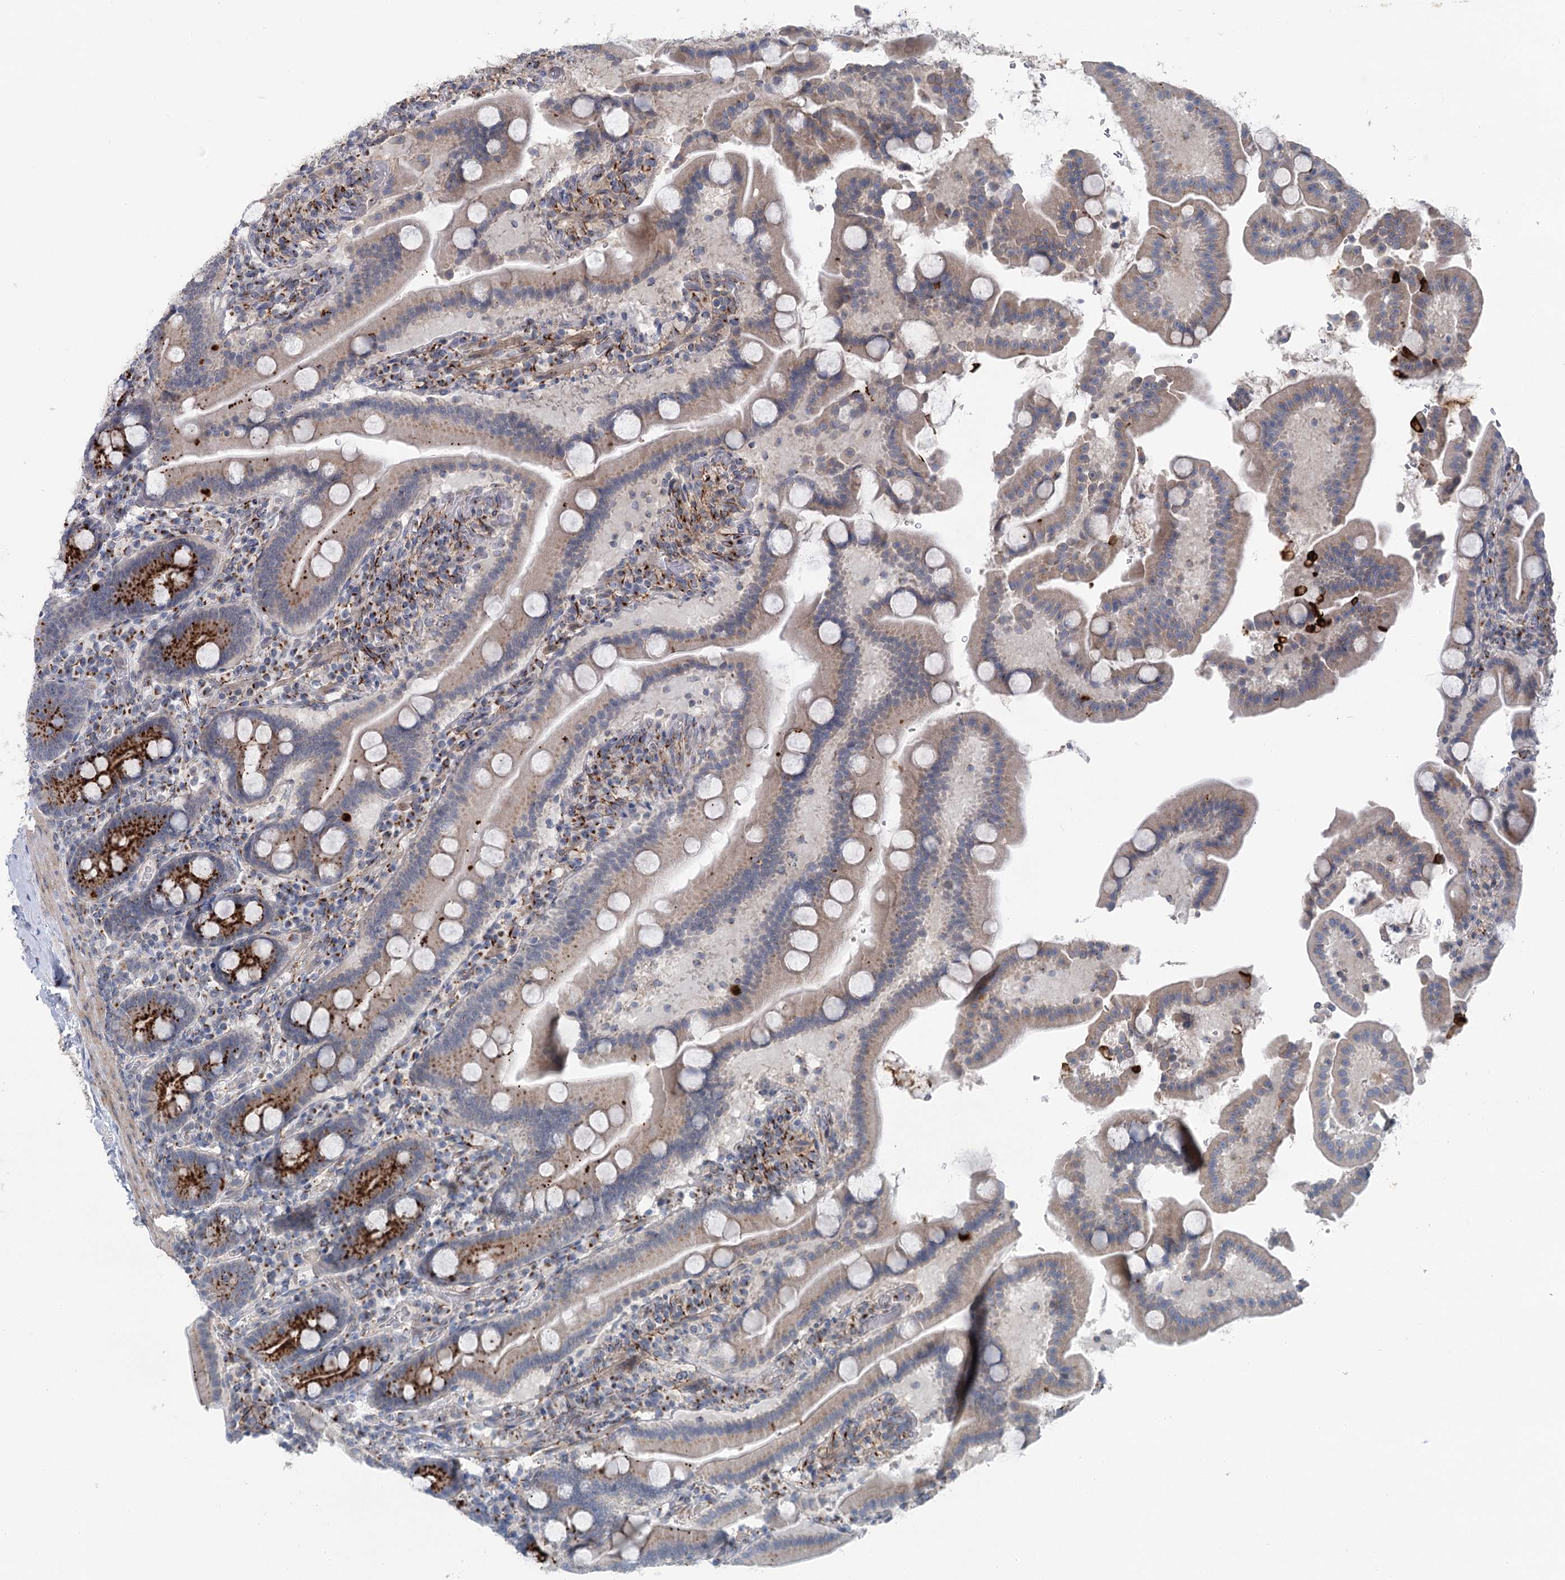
{"staining": {"intensity": "strong", "quantity": "25%-75%", "location": "cytoplasmic/membranous"}, "tissue": "duodenum", "cell_type": "Glandular cells", "image_type": "normal", "snomed": [{"axis": "morphology", "description": "Normal tissue, NOS"}, {"axis": "topography", "description": "Duodenum"}], "caption": "High-magnification brightfield microscopy of normal duodenum stained with DAB (3,3'-diaminobenzidine) (brown) and counterstained with hematoxylin (blue). glandular cells exhibit strong cytoplasmic/membranous positivity is present in approximately25%-75% of cells. The staining is performed using DAB brown chromogen to label protein expression. The nuclei are counter-stained blue using hematoxylin.", "gene": "ITIH5", "patient": {"sex": "male", "age": 55}}